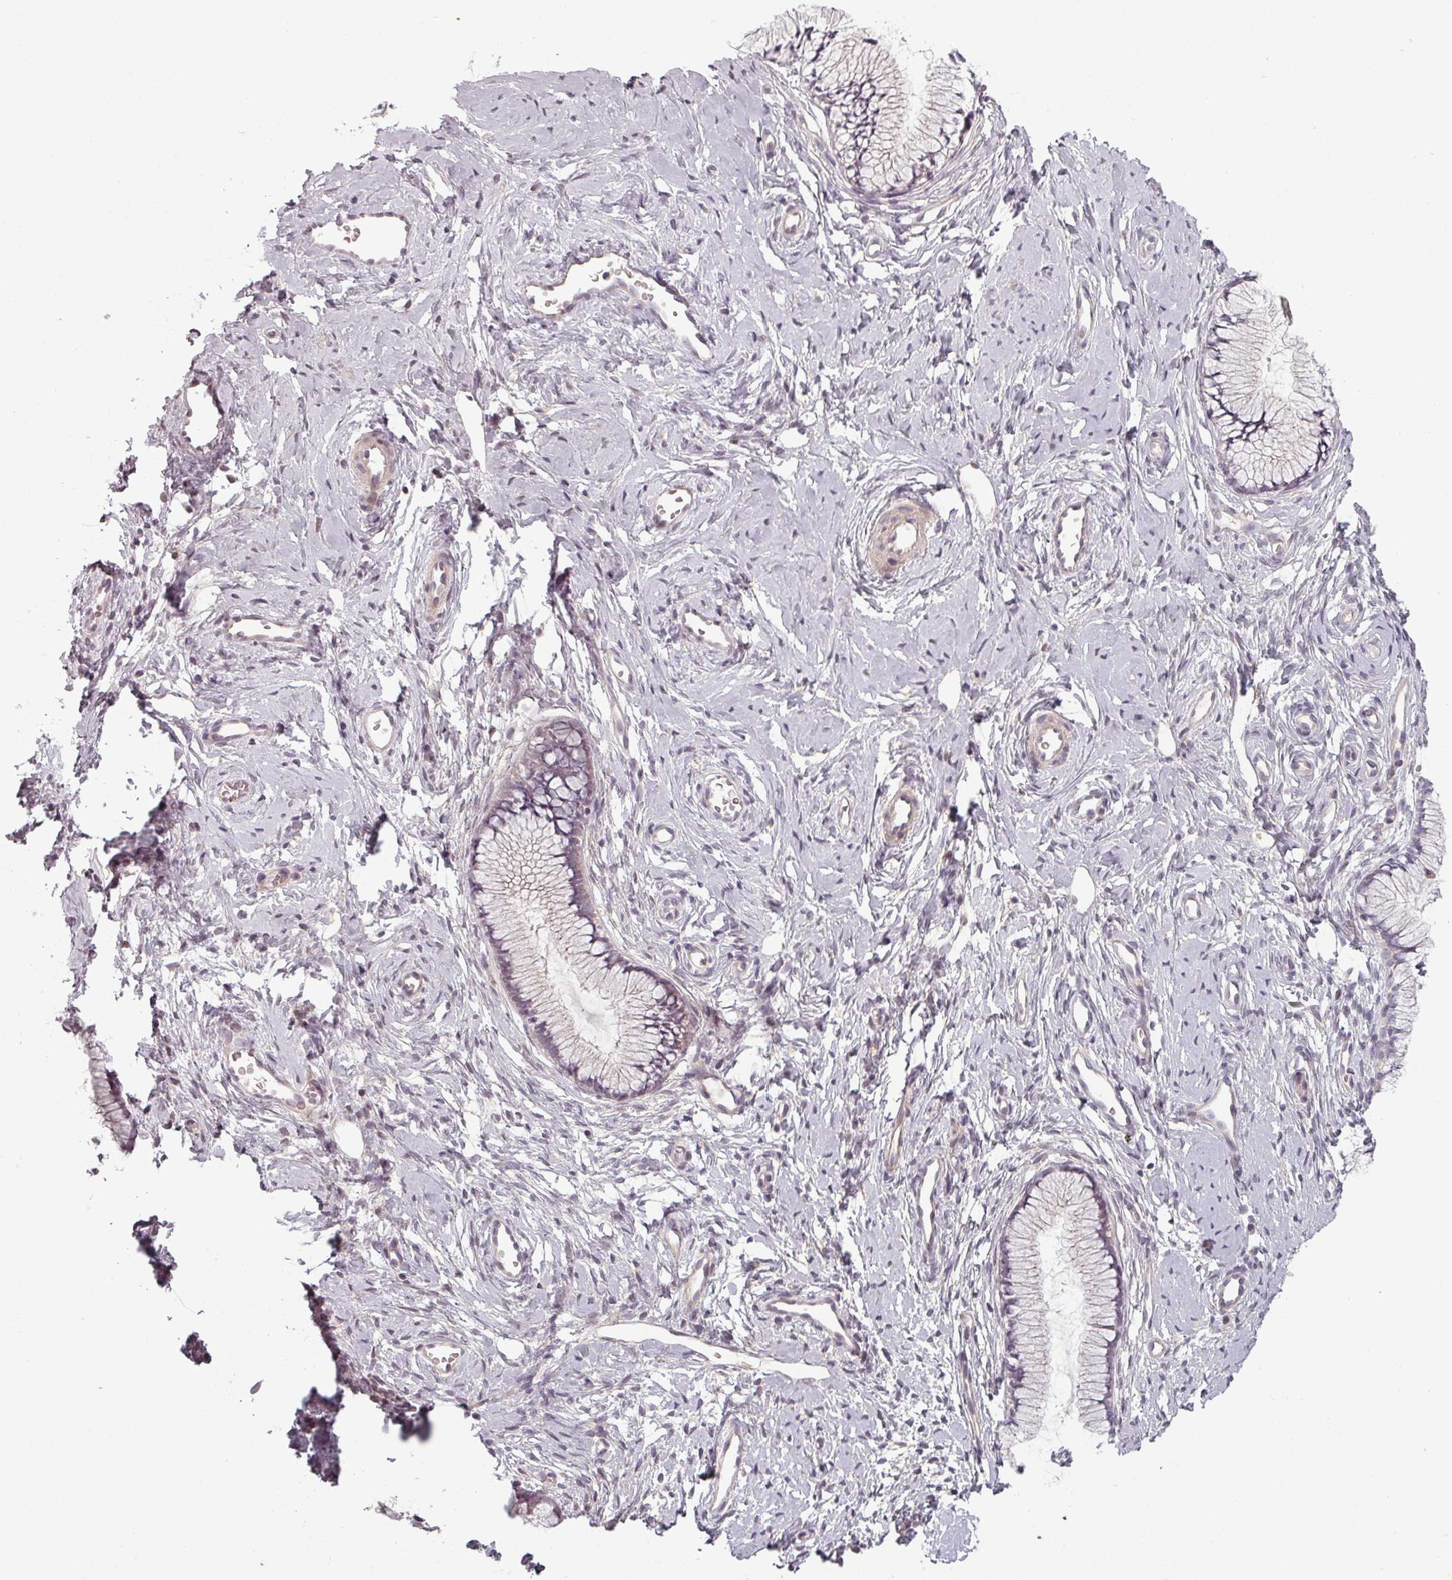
{"staining": {"intensity": "moderate", "quantity": "<25%", "location": "cytoplasmic/membranous"}, "tissue": "cervix", "cell_type": "Glandular cells", "image_type": "normal", "snomed": [{"axis": "morphology", "description": "Normal tissue, NOS"}, {"axis": "topography", "description": "Cervix"}], "caption": "This is a photomicrograph of immunohistochemistry (IHC) staining of normal cervix, which shows moderate expression in the cytoplasmic/membranous of glandular cells.", "gene": "SLC16A9", "patient": {"sex": "female", "age": 40}}